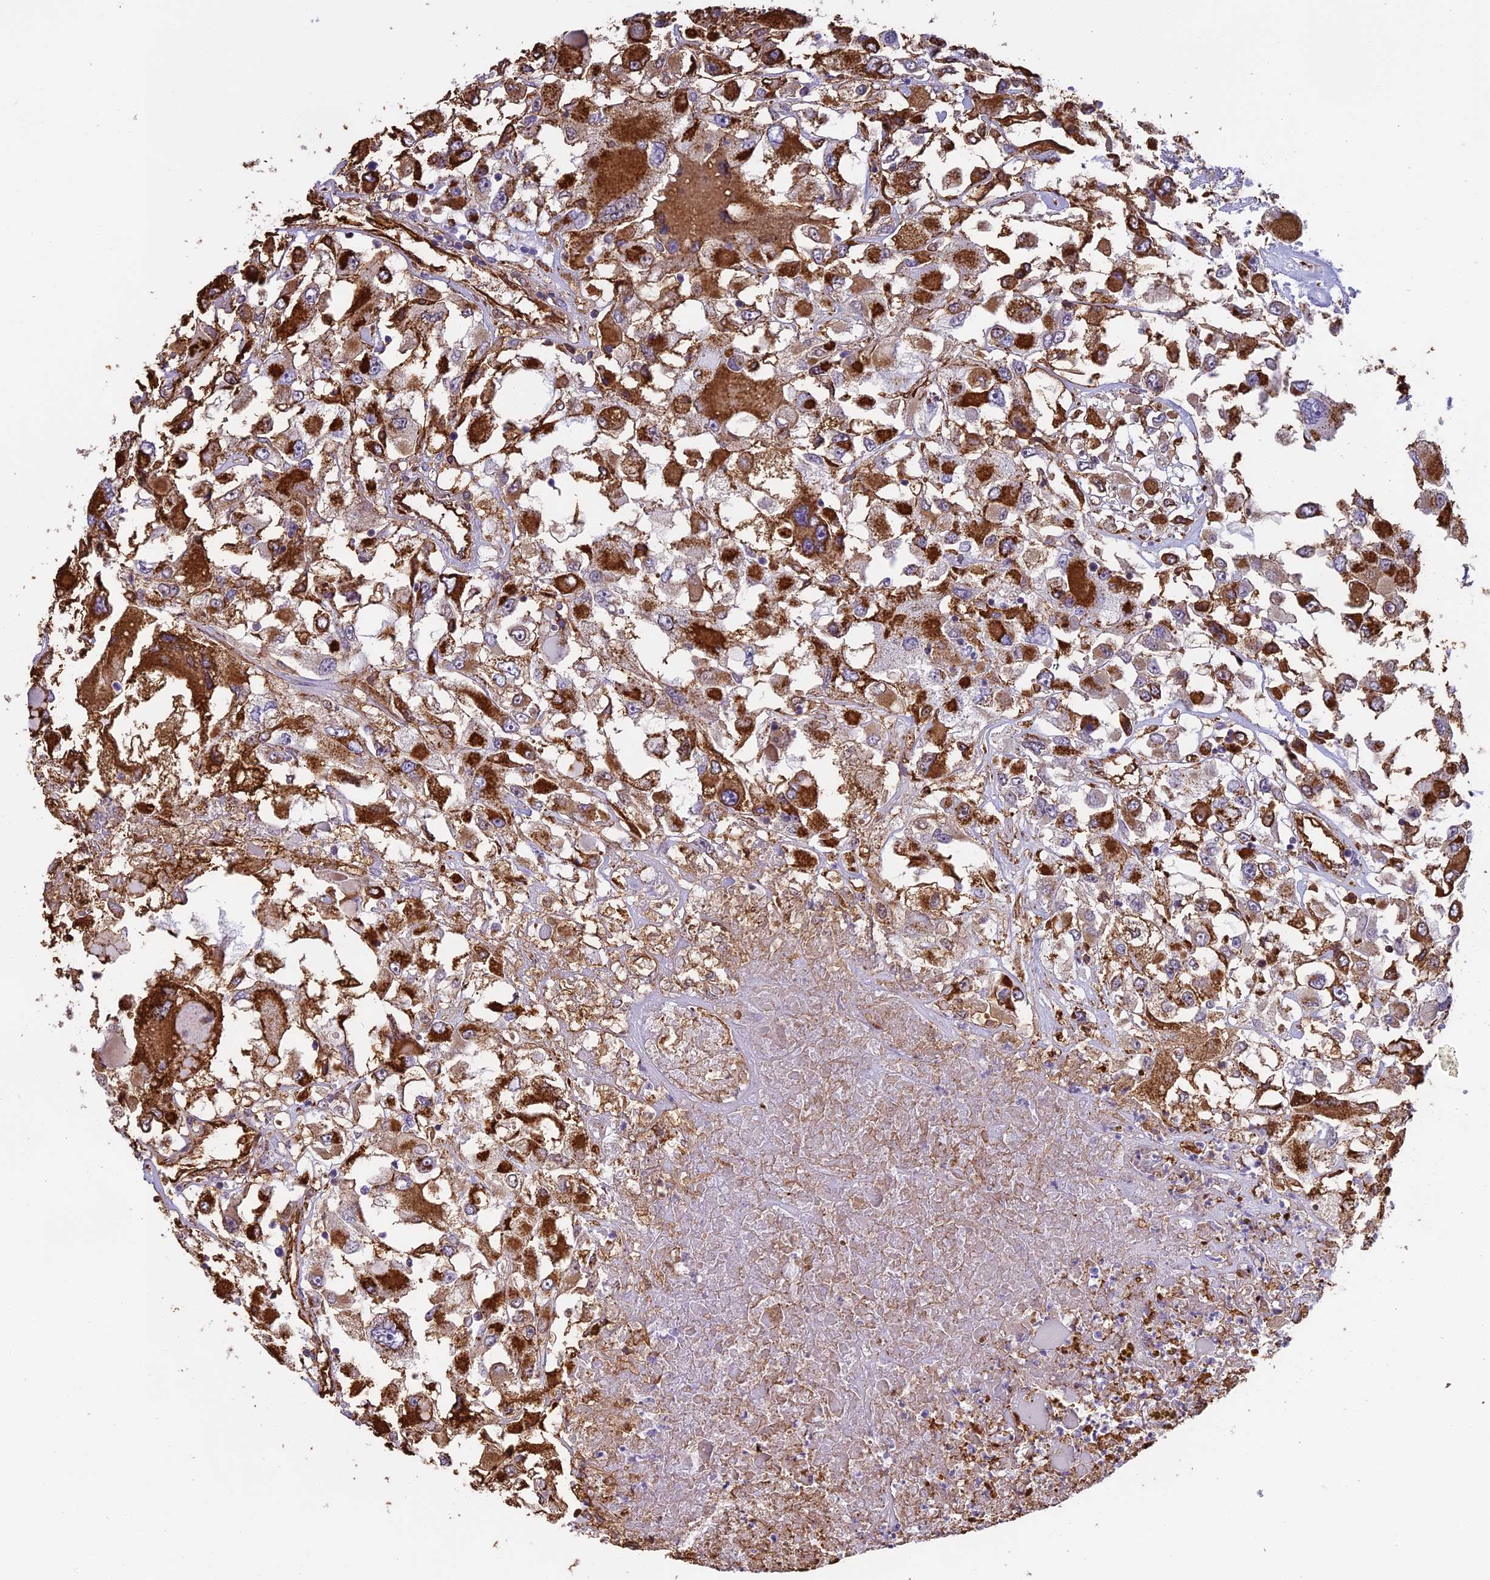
{"staining": {"intensity": "strong", "quantity": ">75%", "location": "cytoplasmic/membranous"}, "tissue": "renal cancer", "cell_type": "Tumor cells", "image_type": "cancer", "snomed": [{"axis": "morphology", "description": "Adenocarcinoma, NOS"}, {"axis": "topography", "description": "Kidney"}], "caption": "Immunohistochemical staining of adenocarcinoma (renal) reveals high levels of strong cytoplasmic/membranous staining in about >75% of tumor cells. (DAB (3,3'-diaminobenzidine) IHC with brightfield microscopy, high magnification).", "gene": "TMEM255B", "patient": {"sex": "female", "age": 52}}